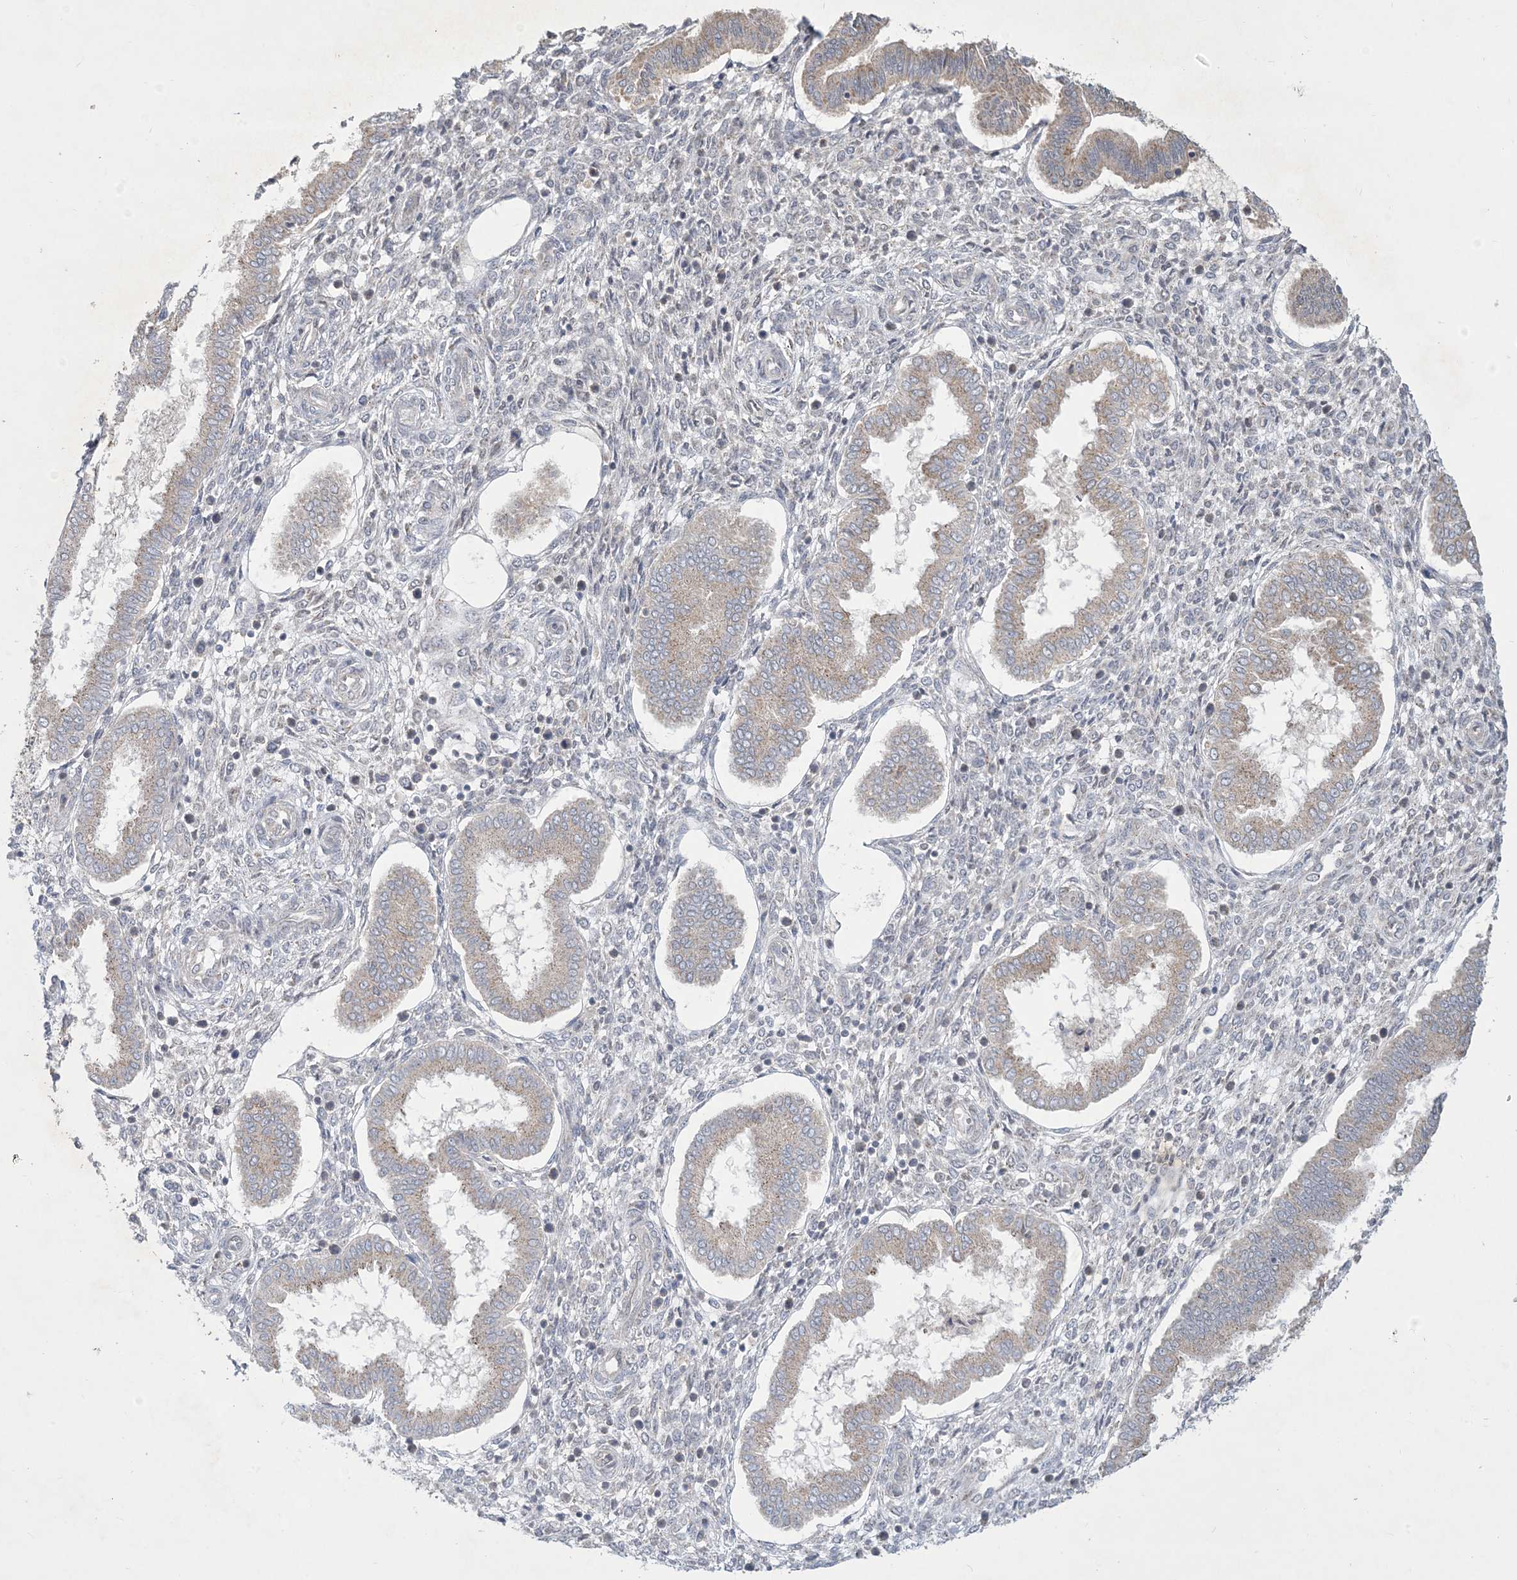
{"staining": {"intensity": "moderate", "quantity": "25%-75%", "location": "cytoplasmic/membranous"}, "tissue": "endometrium", "cell_type": "Cells in endometrial stroma", "image_type": "normal", "snomed": [{"axis": "morphology", "description": "Normal tissue, NOS"}, {"axis": "topography", "description": "Endometrium"}], "caption": "This histopathology image exhibits immunohistochemistry staining of unremarkable human endometrium, with medium moderate cytoplasmic/membranous expression in approximately 25%-75% of cells in endometrial stroma.", "gene": "CCDC14", "patient": {"sex": "female", "age": 24}}